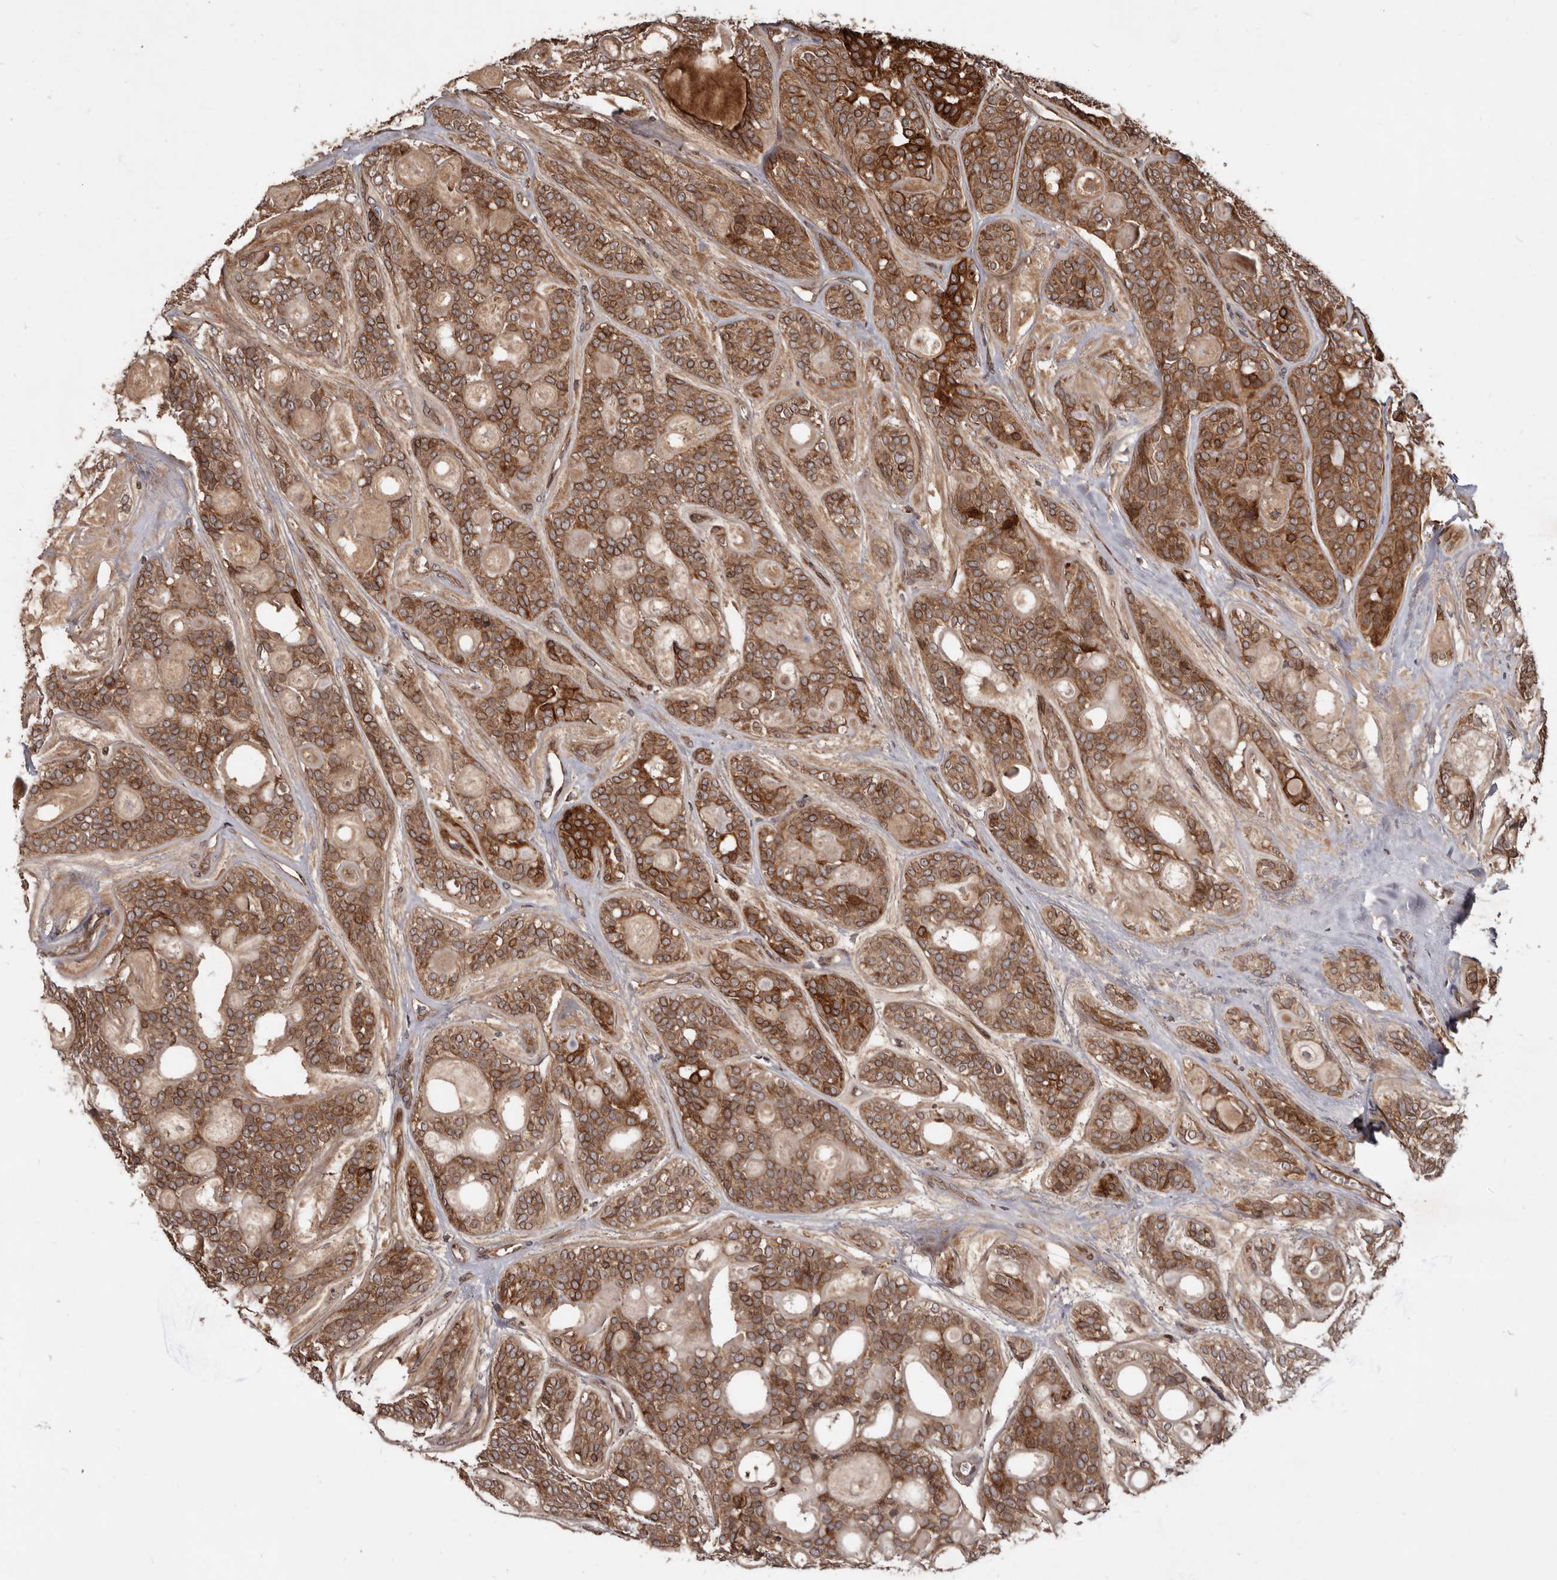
{"staining": {"intensity": "strong", "quantity": "25%-75%", "location": "cytoplasmic/membranous"}, "tissue": "head and neck cancer", "cell_type": "Tumor cells", "image_type": "cancer", "snomed": [{"axis": "morphology", "description": "Adenocarcinoma, NOS"}, {"axis": "topography", "description": "Head-Neck"}], "caption": "Immunohistochemistry (DAB) staining of human head and neck adenocarcinoma shows strong cytoplasmic/membranous protein expression in approximately 25%-75% of tumor cells.", "gene": "STK36", "patient": {"sex": "male", "age": 66}}